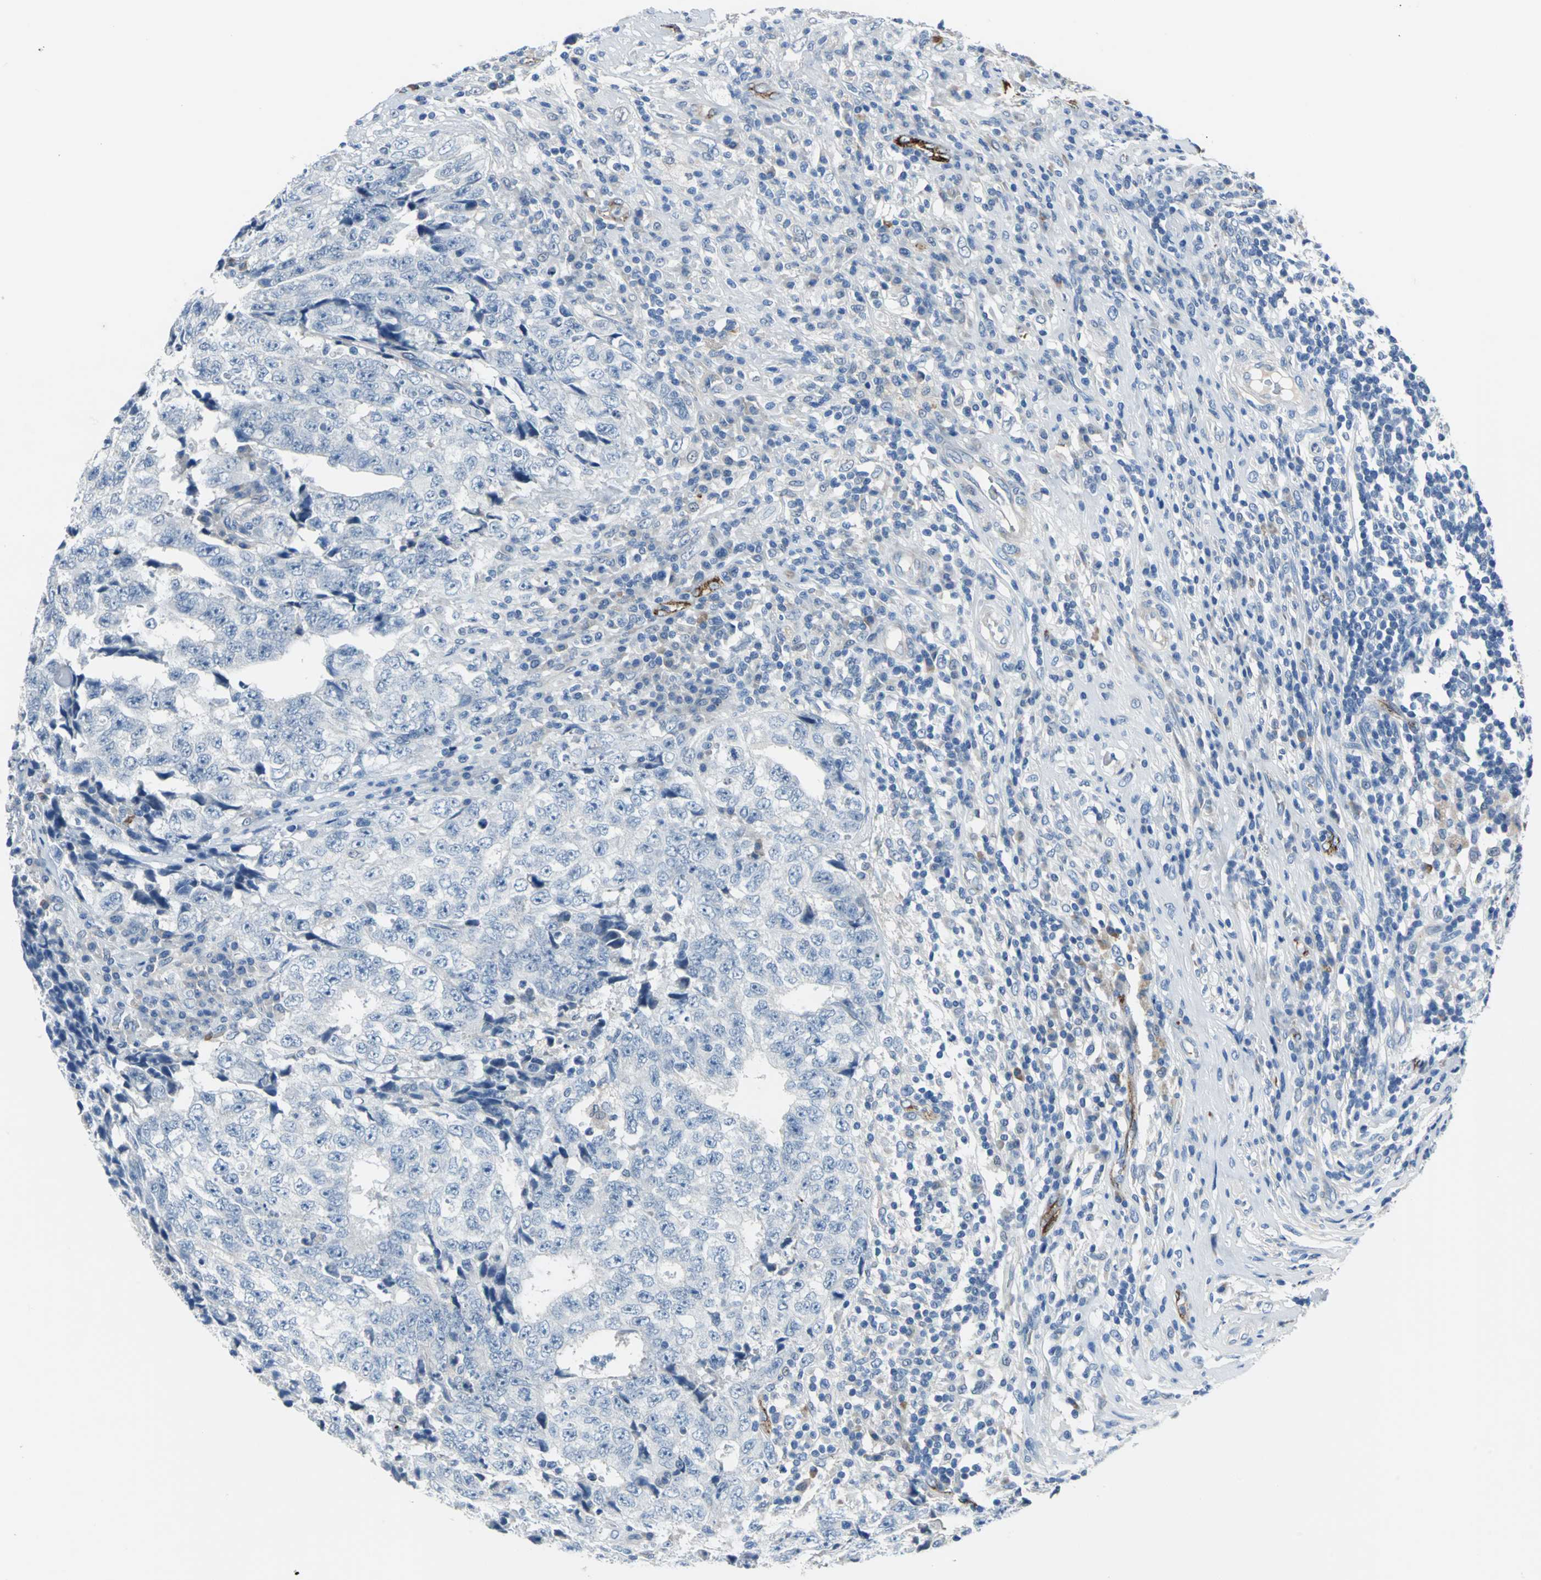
{"staining": {"intensity": "negative", "quantity": "none", "location": "none"}, "tissue": "testis cancer", "cell_type": "Tumor cells", "image_type": "cancer", "snomed": [{"axis": "morphology", "description": "Necrosis, NOS"}, {"axis": "morphology", "description": "Carcinoma, Embryonal, NOS"}, {"axis": "topography", "description": "Testis"}], "caption": "The image shows no staining of tumor cells in testis cancer (embryonal carcinoma).", "gene": "SELP", "patient": {"sex": "male", "age": 19}}